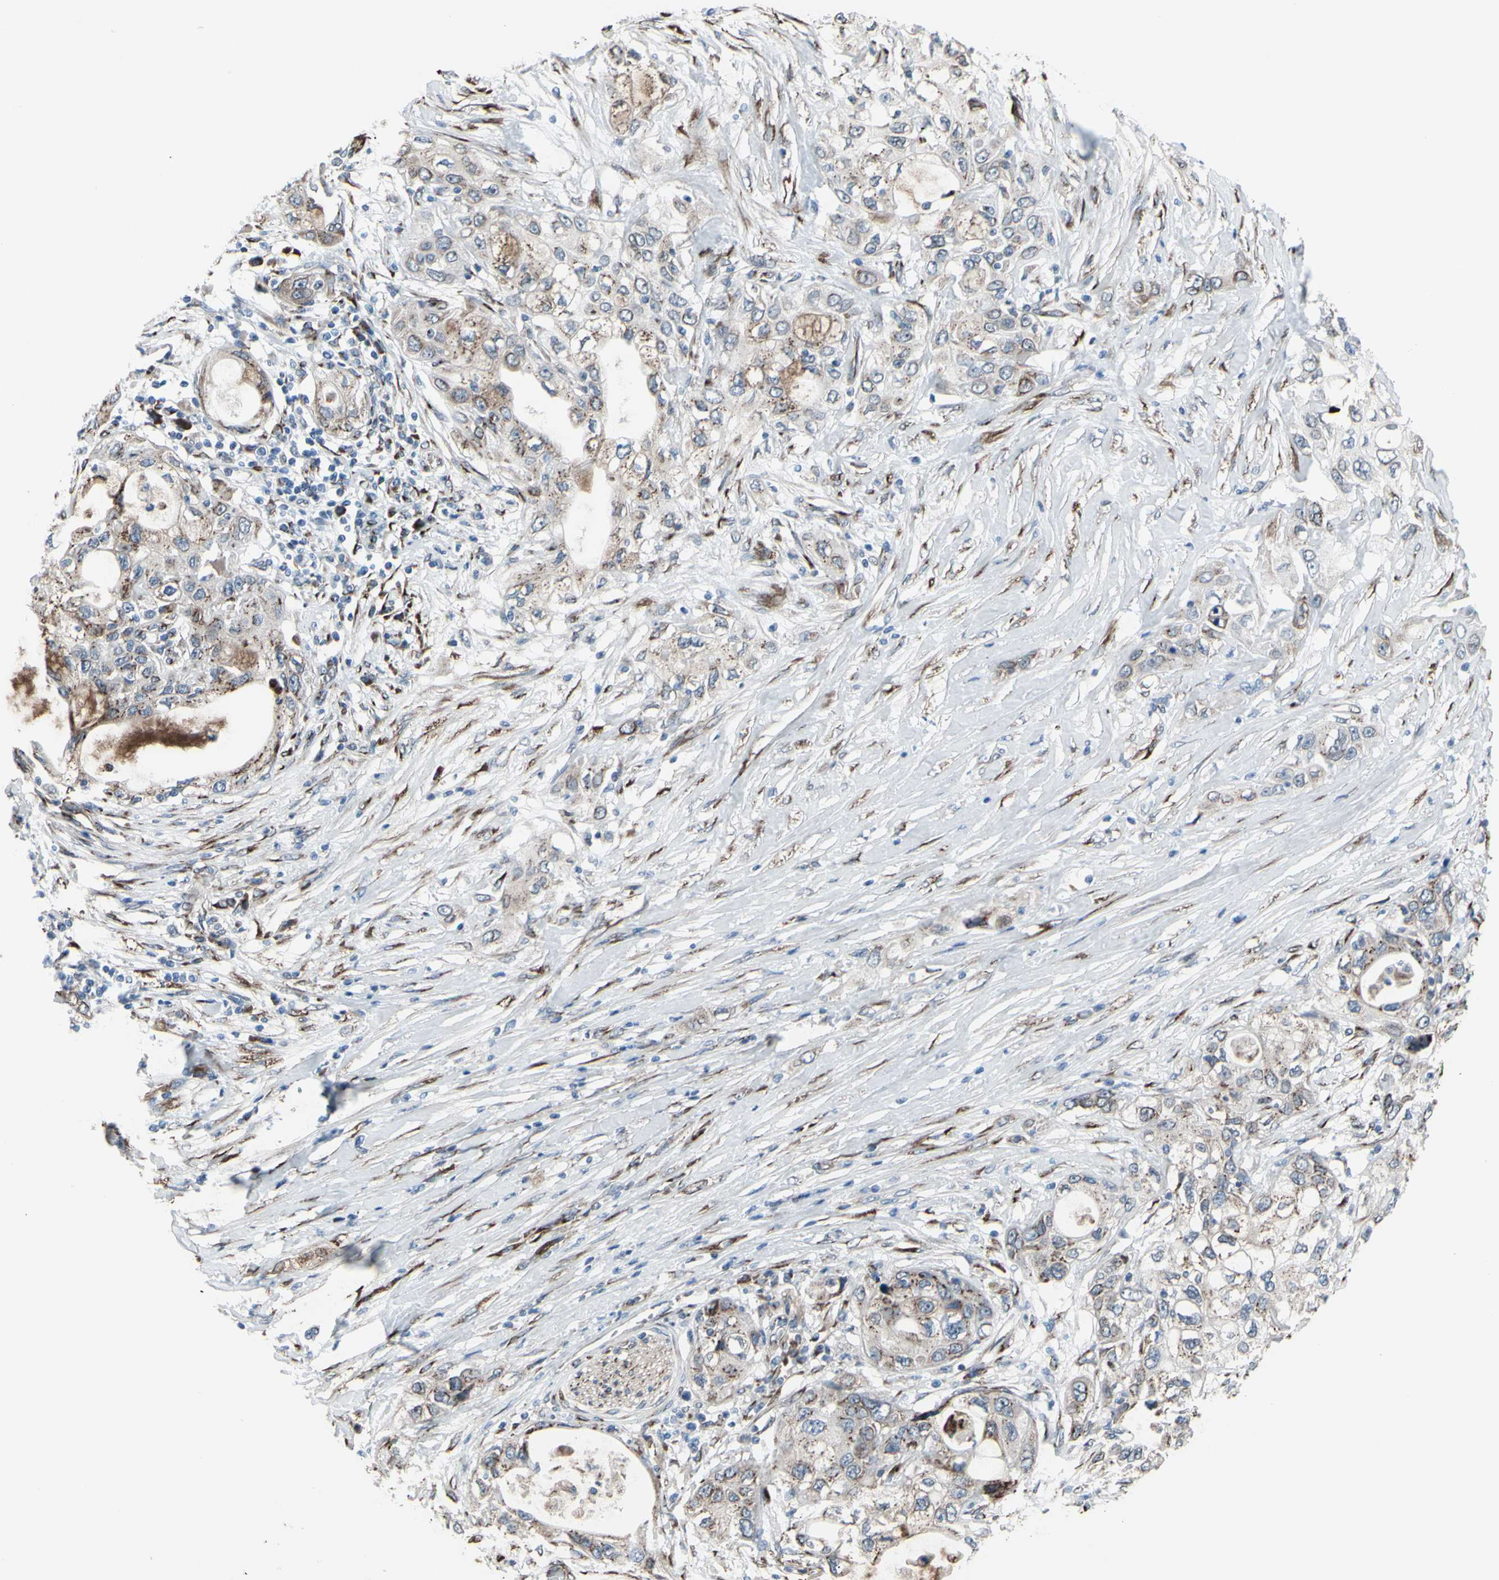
{"staining": {"intensity": "moderate", "quantity": "25%-75%", "location": "cytoplasmic/membranous"}, "tissue": "pancreatic cancer", "cell_type": "Tumor cells", "image_type": "cancer", "snomed": [{"axis": "morphology", "description": "Adenocarcinoma, NOS"}, {"axis": "topography", "description": "Pancreas"}], "caption": "A photomicrograph showing moderate cytoplasmic/membranous staining in approximately 25%-75% of tumor cells in pancreatic cancer (adenocarcinoma), as visualized by brown immunohistochemical staining.", "gene": "GLG1", "patient": {"sex": "female", "age": 70}}